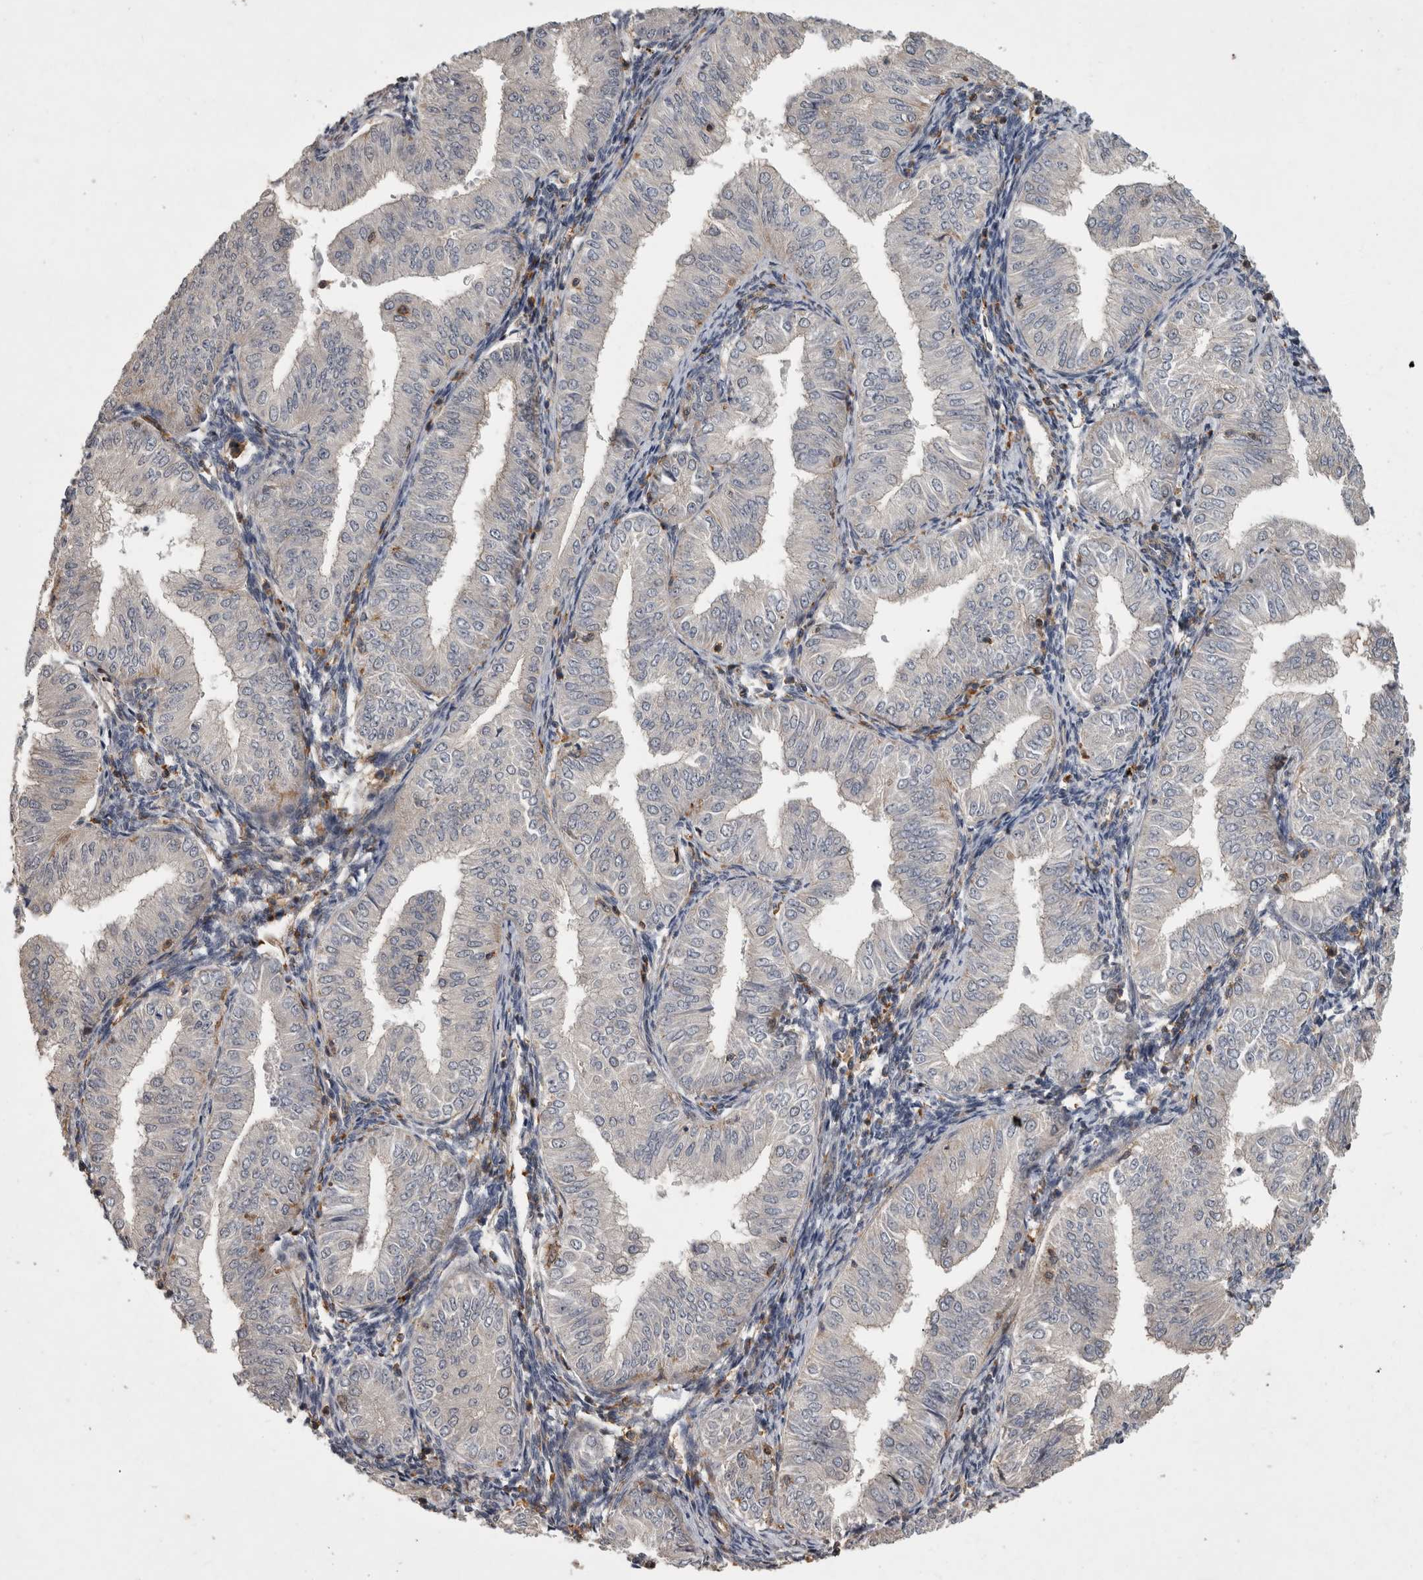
{"staining": {"intensity": "negative", "quantity": "none", "location": "none"}, "tissue": "endometrial cancer", "cell_type": "Tumor cells", "image_type": "cancer", "snomed": [{"axis": "morphology", "description": "Normal tissue, NOS"}, {"axis": "morphology", "description": "Adenocarcinoma, NOS"}, {"axis": "topography", "description": "Endometrium"}], "caption": "Tumor cells are negative for protein expression in human endometrial adenocarcinoma.", "gene": "SPATA48", "patient": {"sex": "female", "age": 53}}